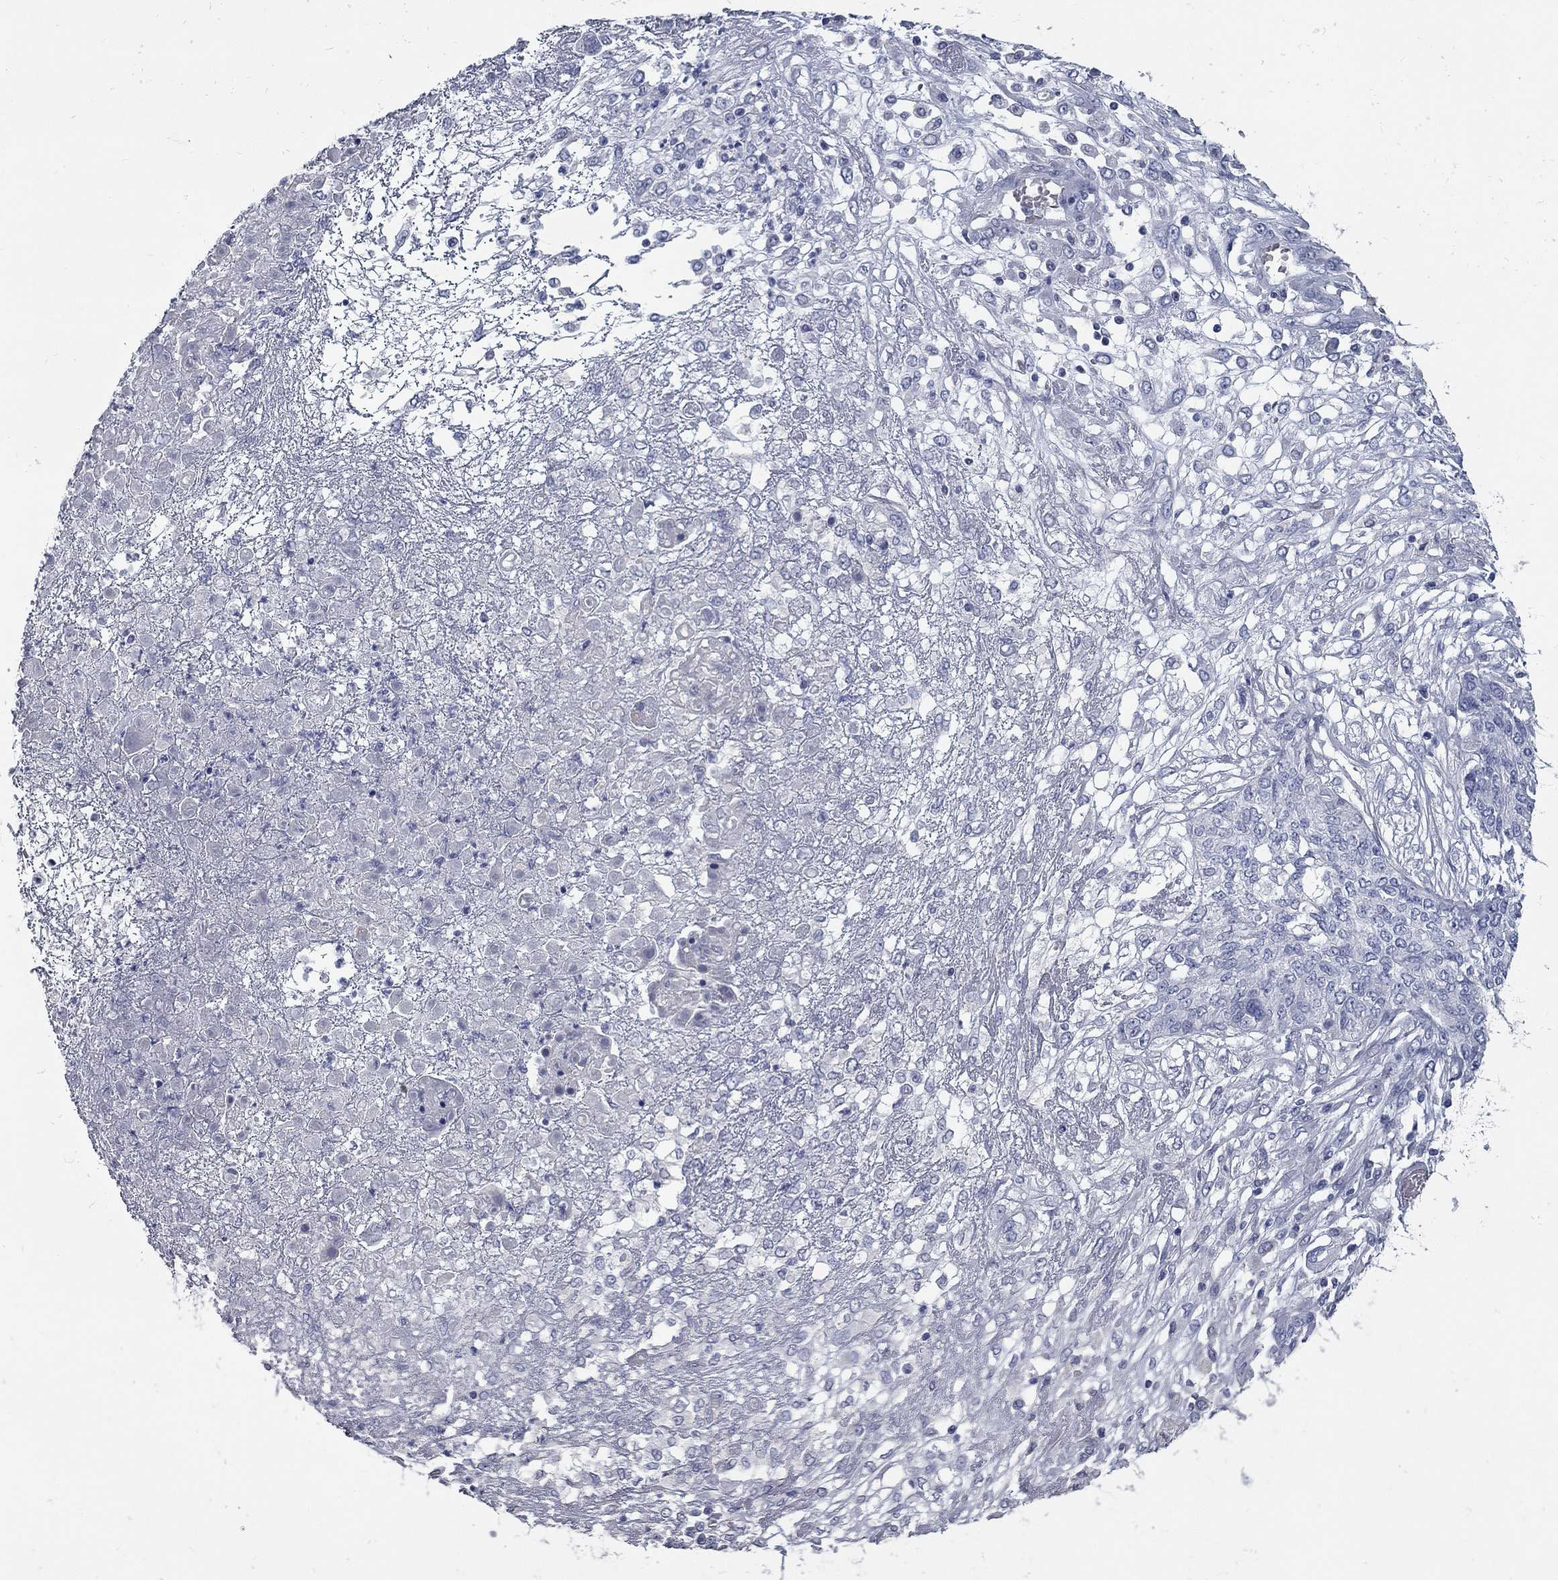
{"staining": {"intensity": "negative", "quantity": "none", "location": "none"}, "tissue": "ovarian cancer", "cell_type": "Tumor cells", "image_type": "cancer", "snomed": [{"axis": "morphology", "description": "Cystadenocarcinoma, serous, NOS"}, {"axis": "topography", "description": "Ovary"}], "caption": "An IHC photomicrograph of serous cystadenocarcinoma (ovarian) is shown. There is no staining in tumor cells of serous cystadenocarcinoma (ovarian).", "gene": "SYT12", "patient": {"sex": "female", "age": 67}}